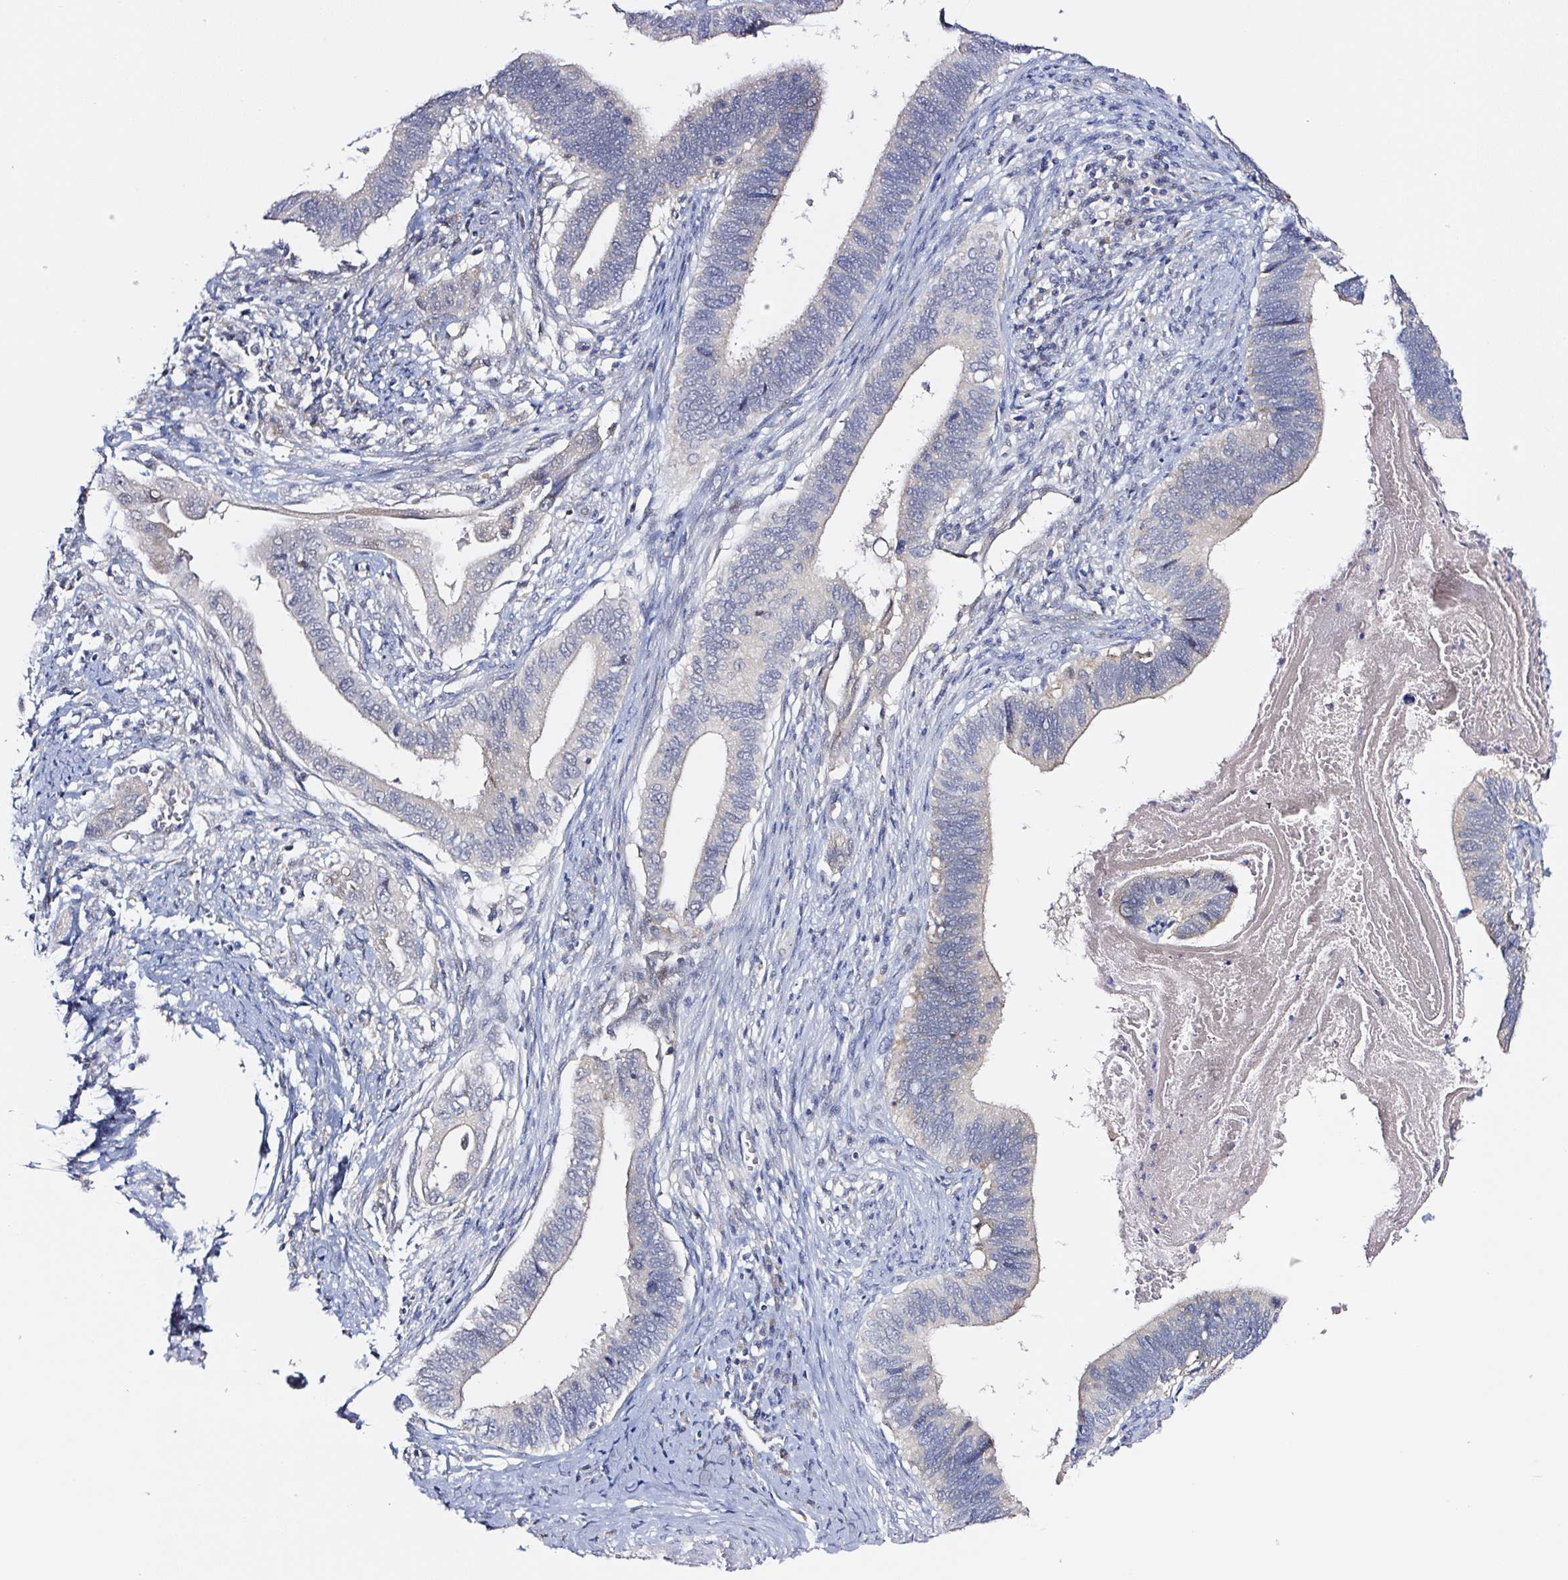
{"staining": {"intensity": "negative", "quantity": "none", "location": "none"}, "tissue": "cervical cancer", "cell_type": "Tumor cells", "image_type": "cancer", "snomed": [{"axis": "morphology", "description": "Adenocarcinoma, NOS"}, {"axis": "topography", "description": "Cervix"}], "caption": "The IHC photomicrograph has no significant positivity in tumor cells of cervical cancer (adenocarcinoma) tissue. Nuclei are stained in blue.", "gene": "PRKAA2", "patient": {"sex": "female", "age": 42}}